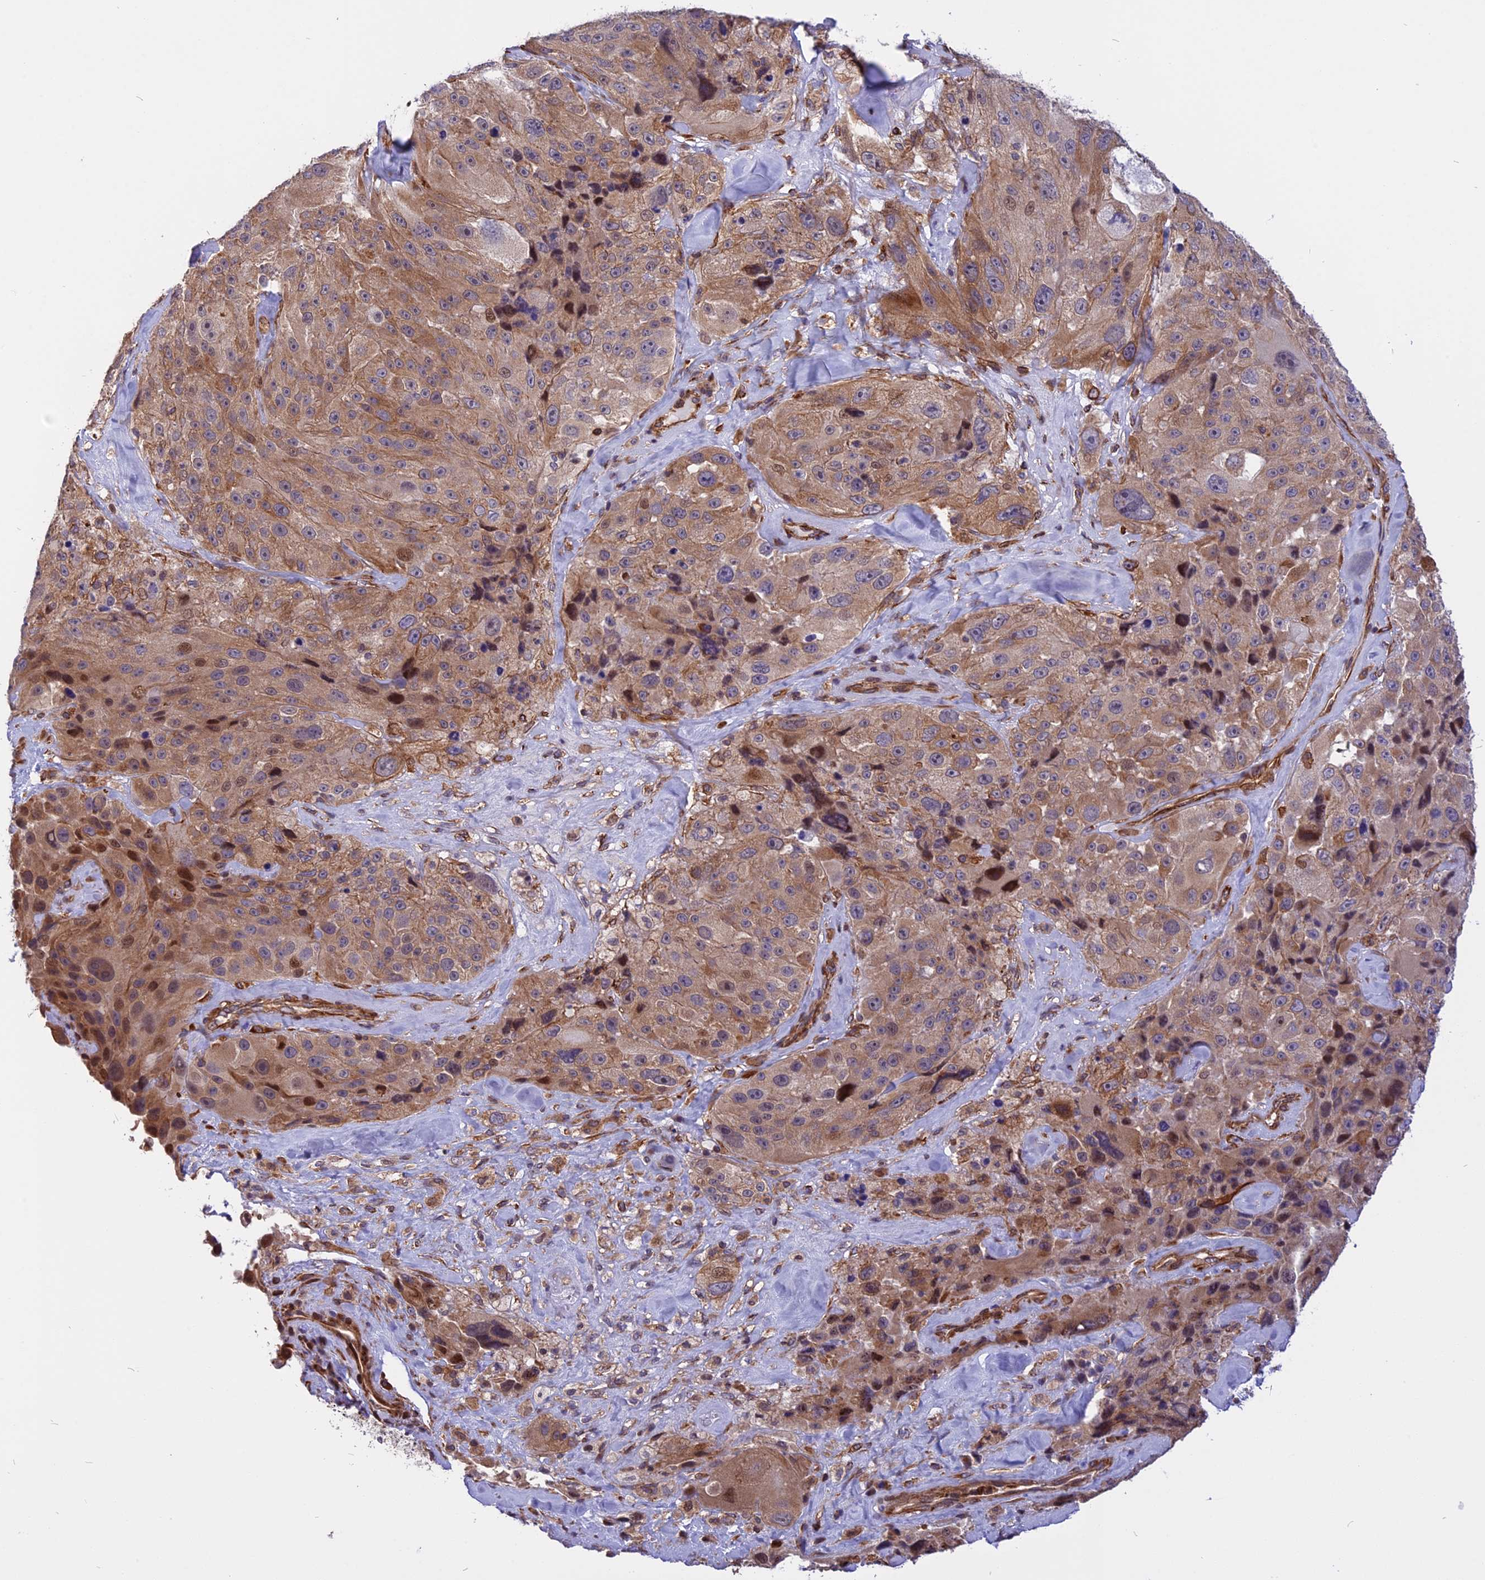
{"staining": {"intensity": "moderate", "quantity": ">75%", "location": "cytoplasmic/membranous"}, "tissue": "melanoma", "cell_type": "Tumor cells", "image_type": "cancer", "snomed": [{"axis": "morphology", "description": "Malignant melanoma, Metastatic site"}, {"axis": "topography", "description": "Lymph node"}], "caption": "Melanoma was stained to show a protein in brown. There is medium levels of moderate cytoplasmic/membranous positivity in about >75% of tumor cells.", "gene": "R3HDM4", "patient": {"sex": "male", "age": 62}}